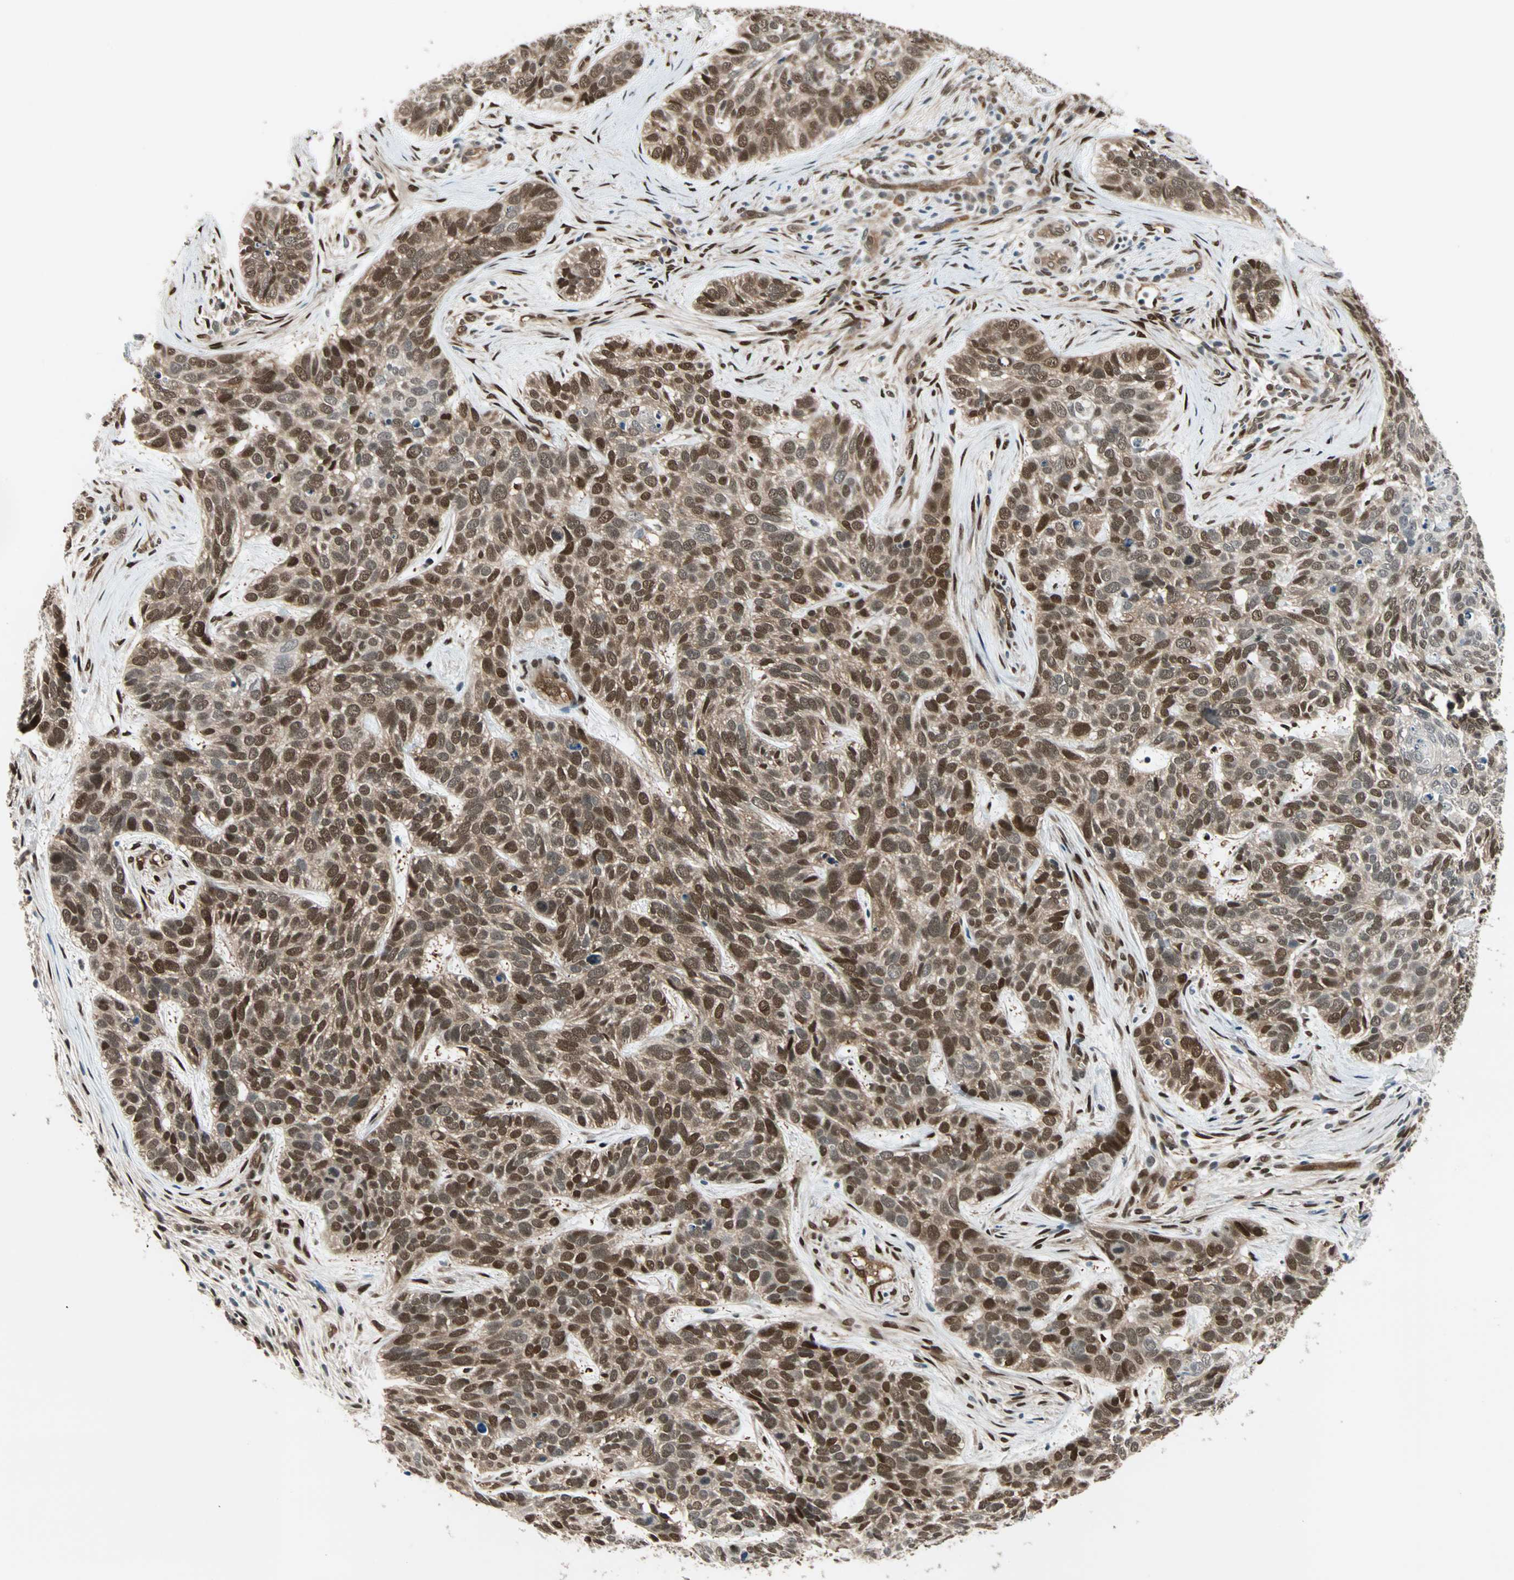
{"staining": {"intensity": "strong", "quantity": ">75%", "location": "cytoplasmic/membranous,nuclear"}, "tissue": "skin cancer", "cell_type": "Tumor cells", "image_type": "cancer", "snomed": [{"axis": "morphology", "description": "Basal cell carcinoma"}, {"axis": "topography", "description": "Skin"}], "caption": "An image of human skin basal cell carcinoma stained for a protein displays strong cytoplasmic/membranous and nuclear brown staining in tumor cells.", "gene": "WWTR1", "patient": {"sex": "male", "age": 87}}